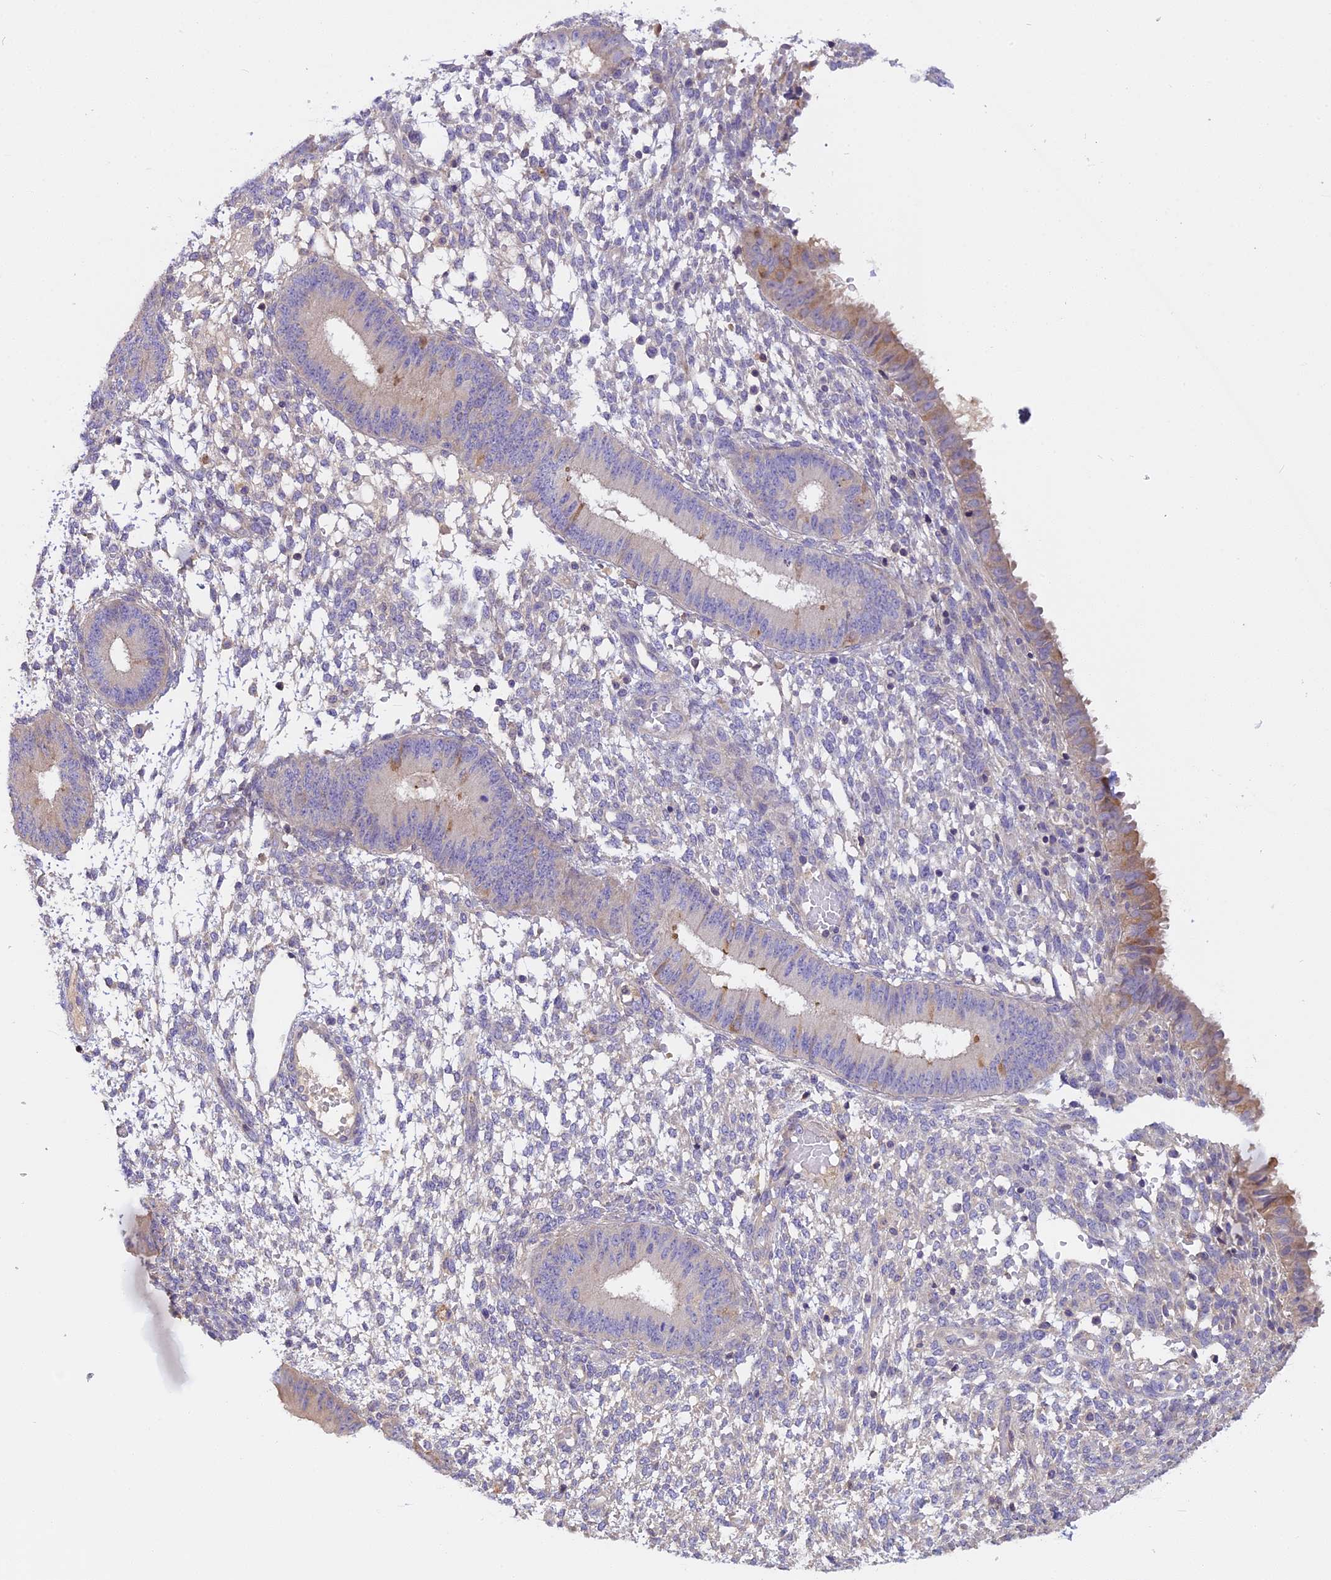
{"staining": {"intensity": "negative", "quantity": "none", "location": "none"}, "tissue": "endometrium", "cell_type": "Cells in endometrial stroma", "image_type": "normal", "snomed": [{"axis": "morphology", "description": "Normal tissue, NOS"}, {"axis": "topography", "description": "Endometrium"}], "caption": "IHC of unremarkable human endometrium demonstrates no staining in cells in endometrial stroma.", "gene": "FAM98C", "patient": {"sex": "female", "age": 49}}